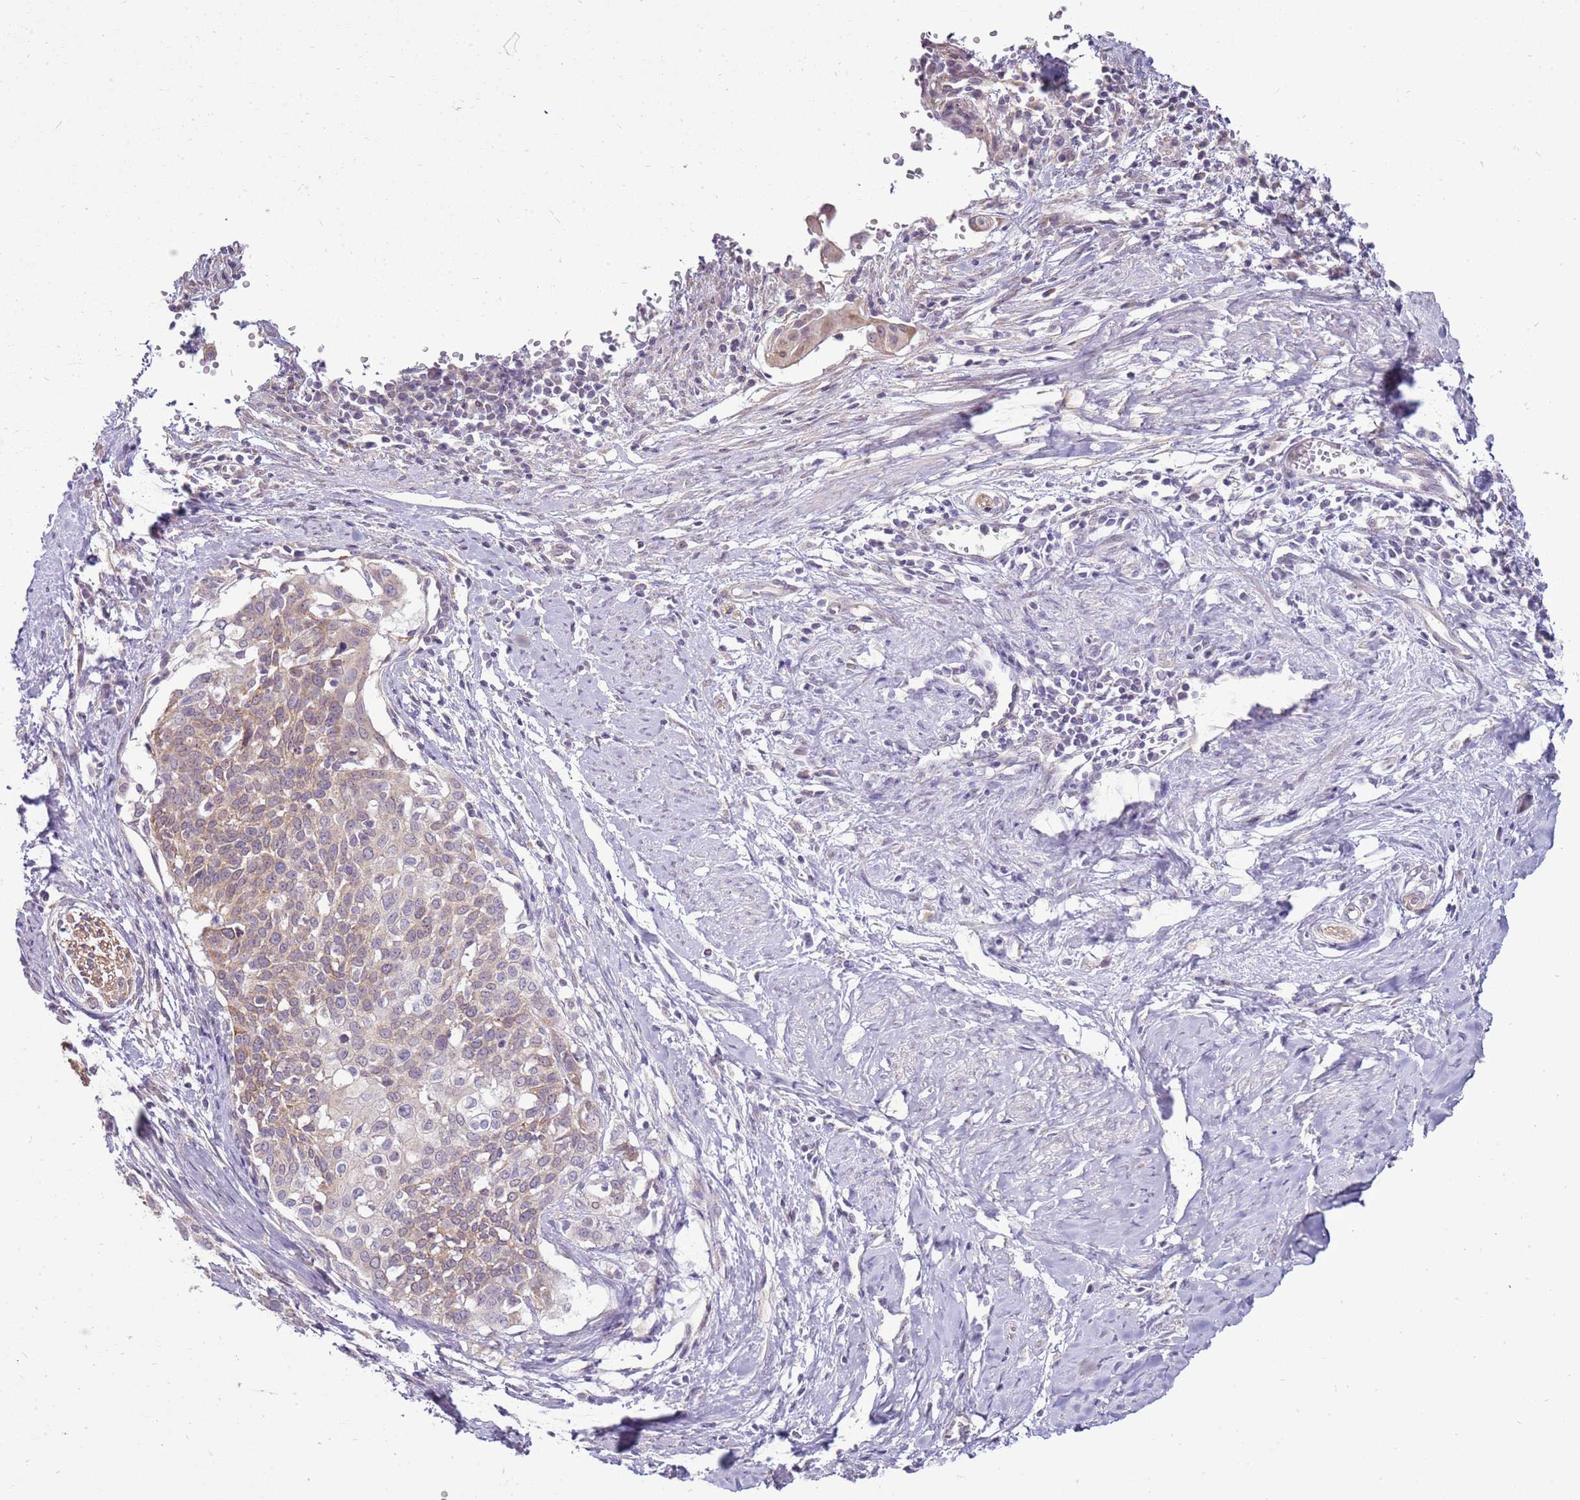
{"staining": {"intensity": "weak", "quantity": ">75%", "location": "cytoplasmic/membranous"}, "tissue": "cervical cancer", "cell_type": "Tumor cells", "image_type": "cancer", "snomed": [{"axis": "morphology", "description": "Squamous cell carcinoma, NOS"}, {"axis": "topography", "description": "Cervix"}], "caption": "Immunohistochemistry image of cervical squamous cell carcinoma stained for a protein (brown), which demonstrates low levels of weak cytoplasmic/membranous expression in about >75% of tumor cells.", "gene": "UGGT2", "patient": {"sex": "female", "age": 44}}